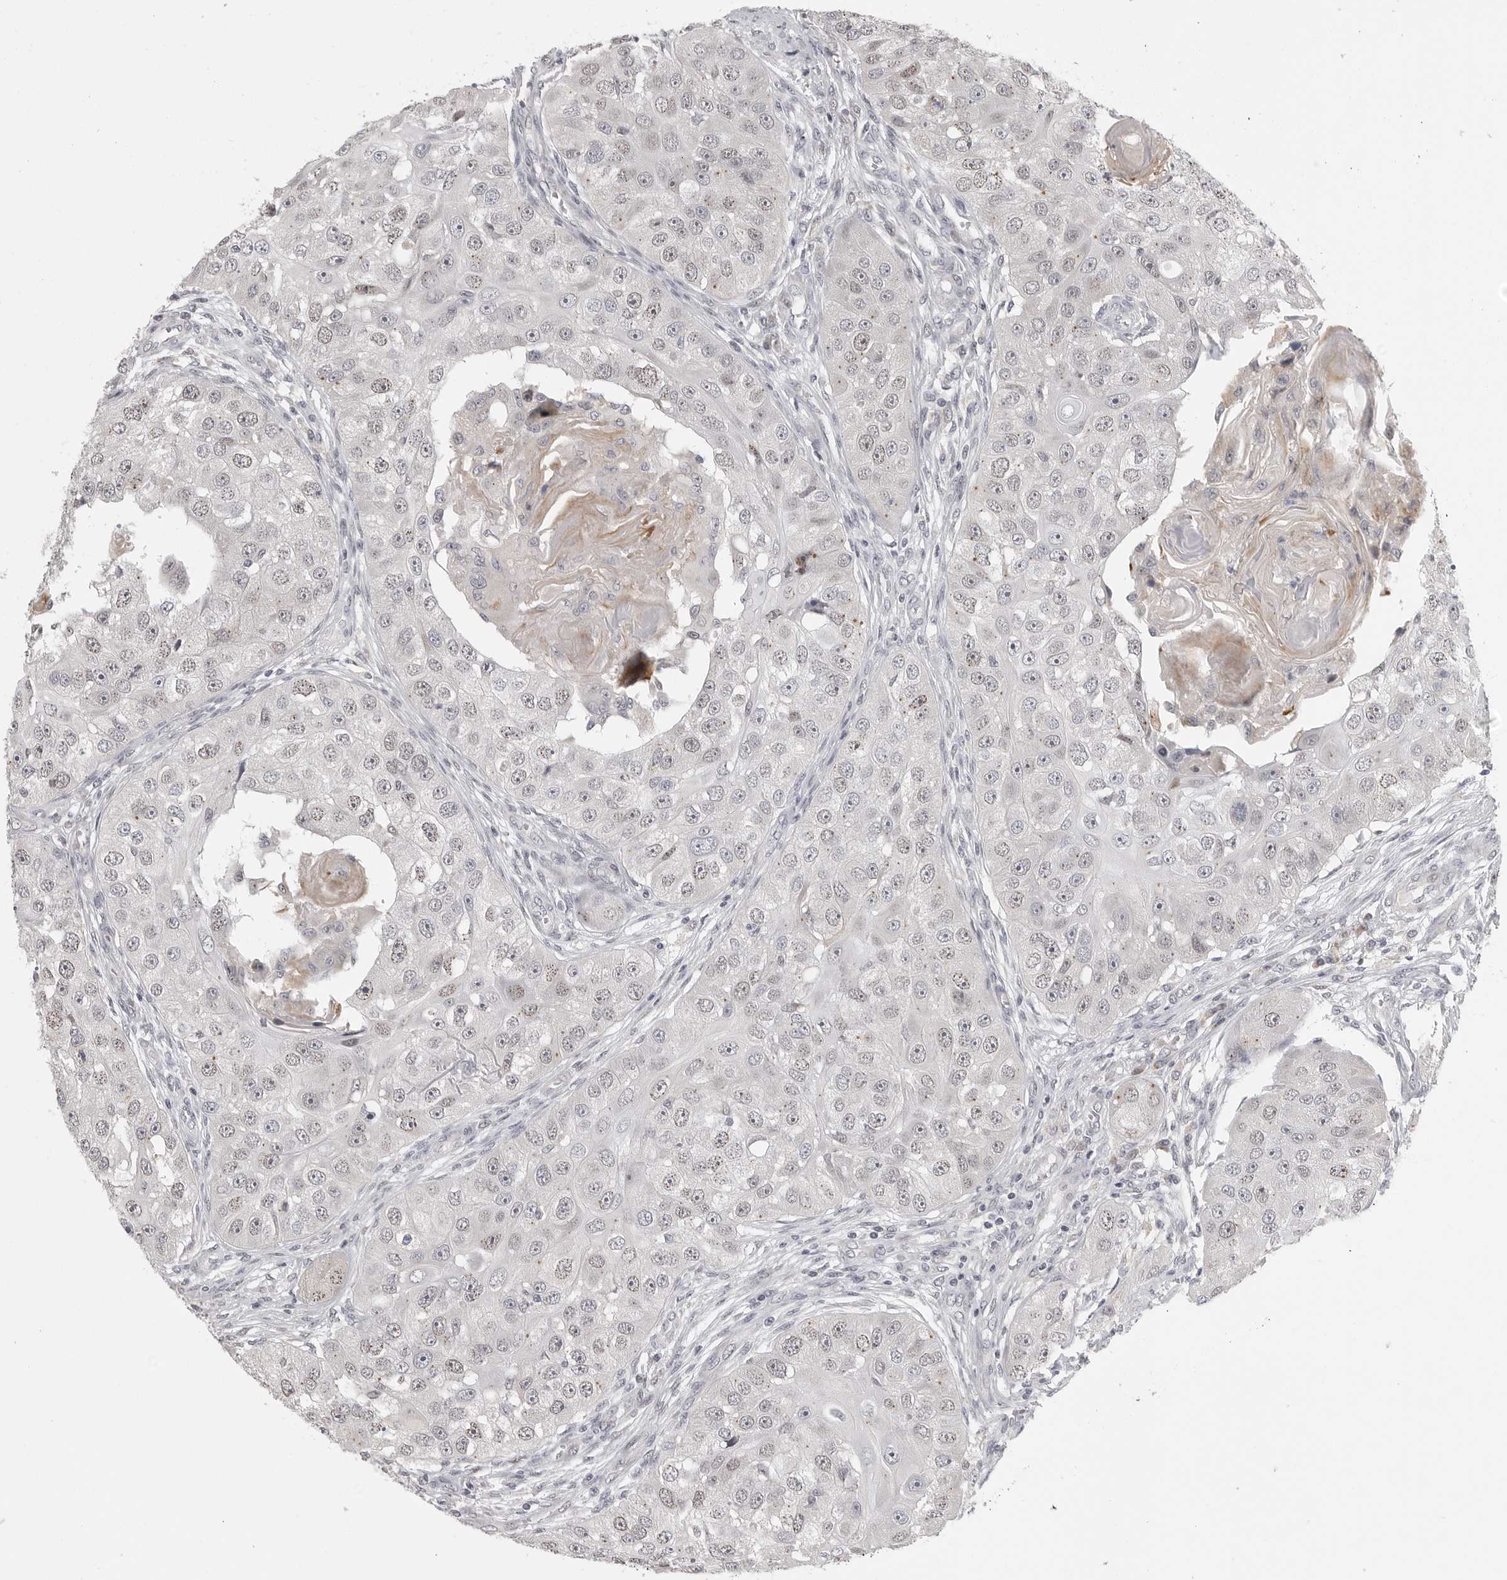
{"staining": {"intensity": "negative", "quantity": "none", "location": "none"}, "tissue": "head and neck cancer", "cell_type": "Tumor cells", "image_type": "cancer", "snomed": [{"axis": "morphology", "description": "Normal tissue, NOS"}, {"axis": "morphology", "description": "Squamous cell carcinoma, NOS"}, {"axis": "topography", "description": "Skeletal muscle"}, {"axis": "topography", "description": "Head-Neck"}], "caption": "Immunohistochemistry (IHC) histopathology image of neoplastic tissue: head and neck cancer stained with DAB exhibits no significant protein expression in tumor cells.", "gene": "POLE2", "patient": {"sex": "male", "age": 51}}